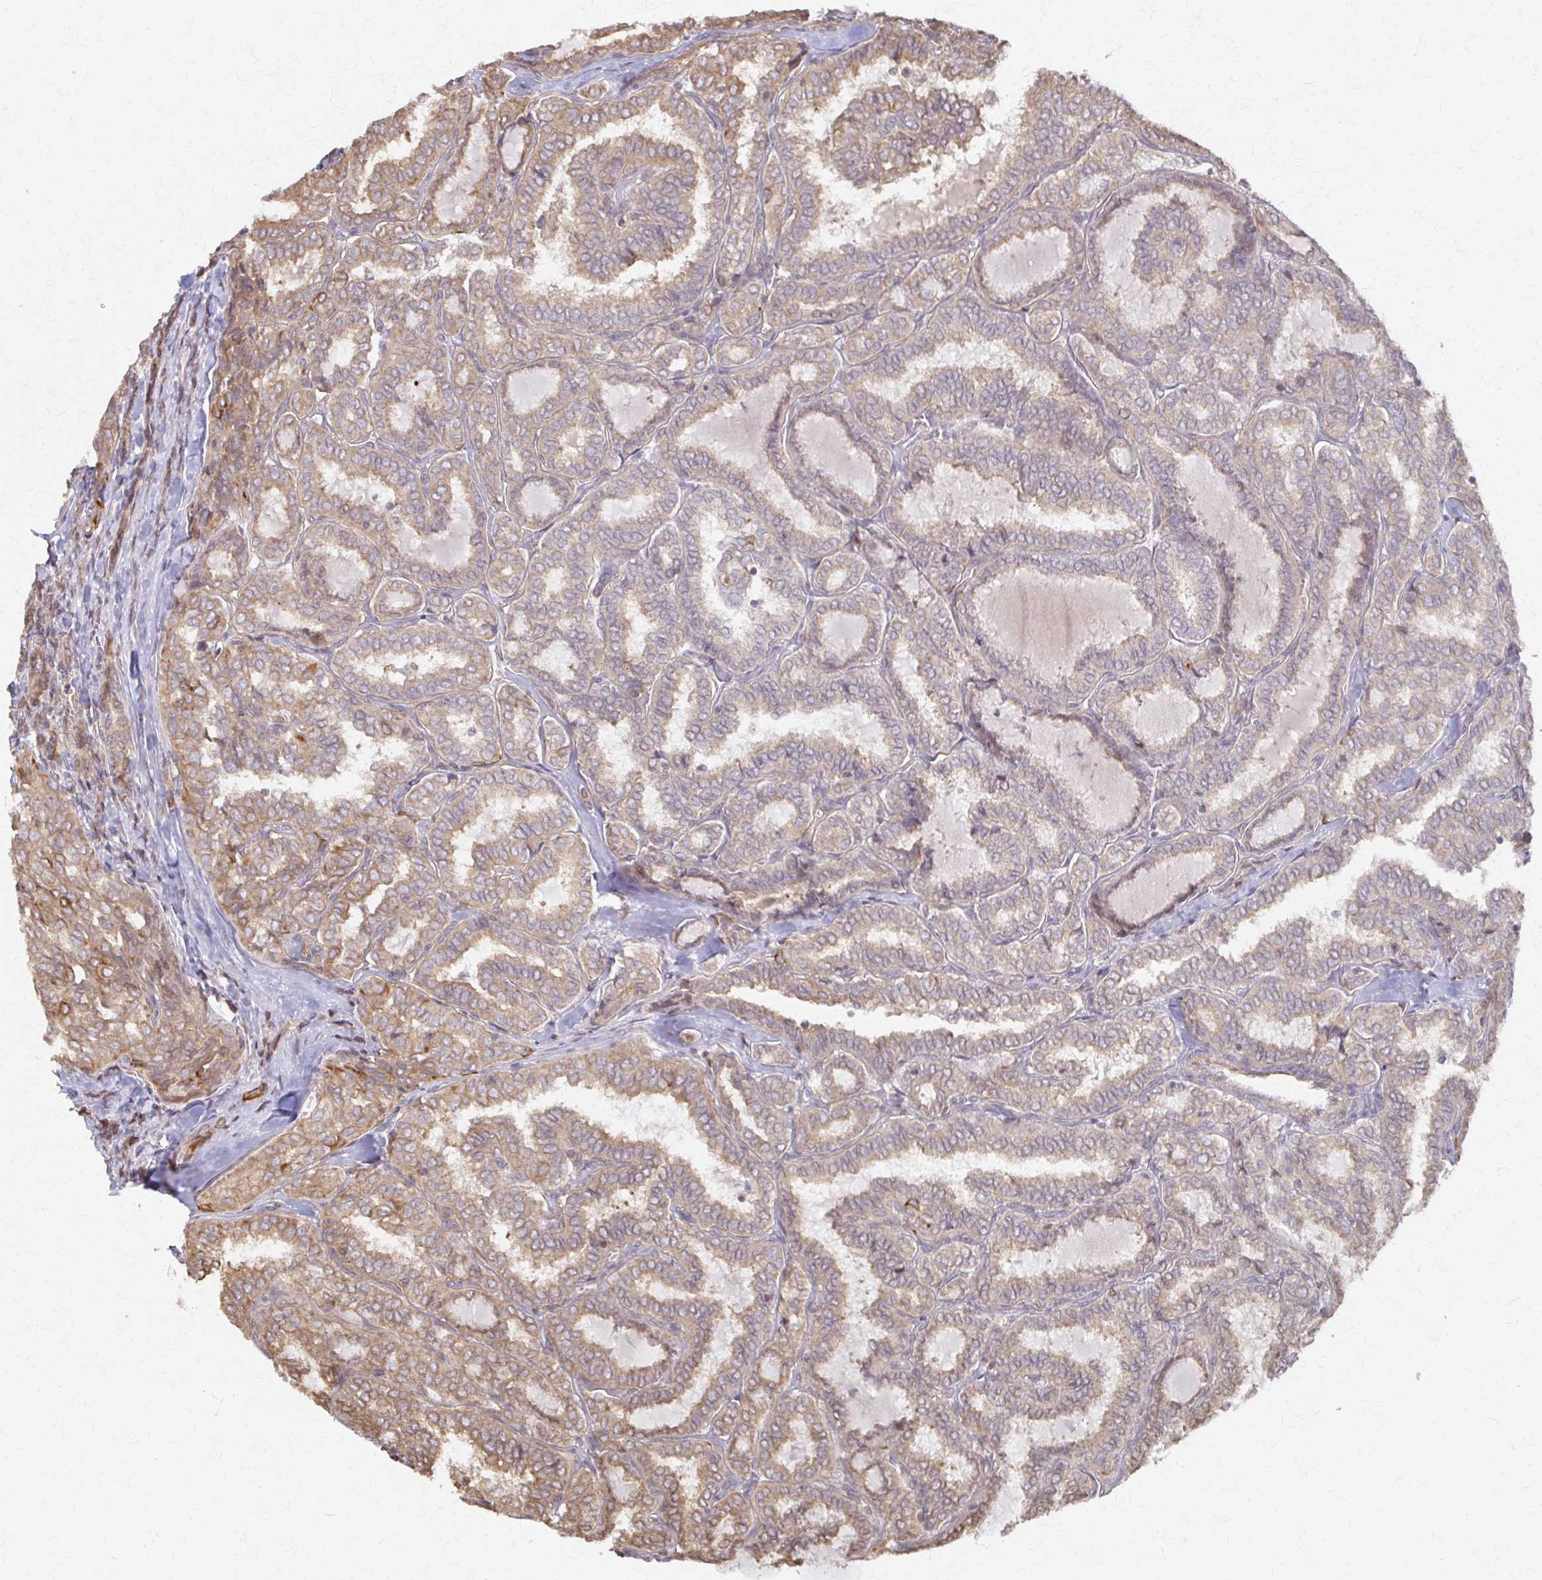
{"staining": {"intensity": "moderate", "quantity": "25%-75%", "location": "cytoplasmic/membranous"}, "tissue": "thyroid cancer", "cell_type": "Tumor cells", "image_type": "cancer", "snomed": [{"axis": "morphology", "description": "Papillary adenocarcinoma, NOS"}, {"axis": "topography", "description": "Thyroid gland"}], "caption": "The micrograph shows a brown stain indicating the presence of a protein in the cytoplasmic/membranous of tumor cells in thyroid cancer (papillary adenocarcinoma).", "gene": "ARHGAP35", "patient": {"sex": "female", "age": 30}}